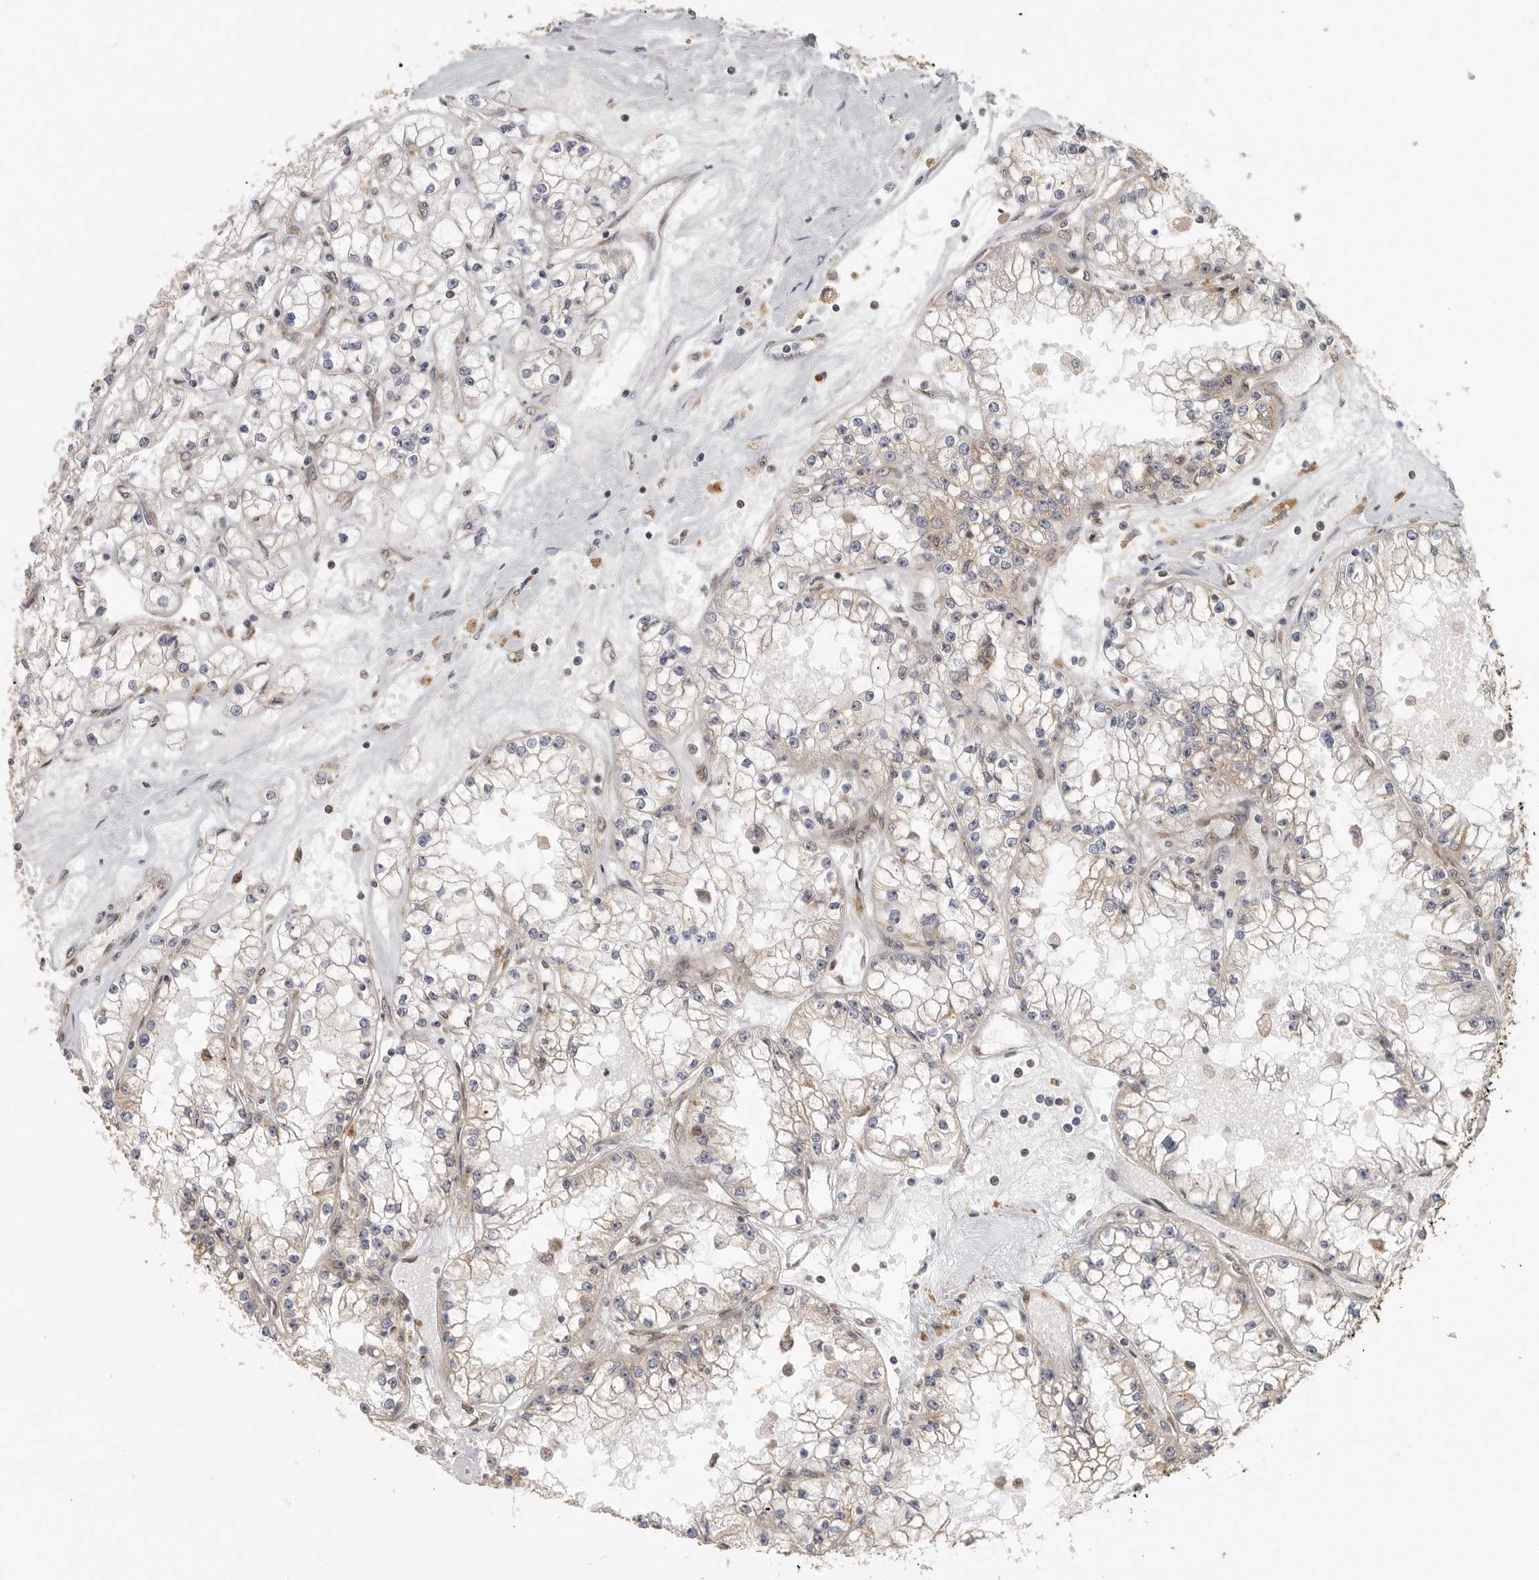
{"staining": {"intensity": "weak", "quantity": "<25%", "location": "cytoplasmic/membranous"}, "tissue": "renal cancer", "cell_type": "Tumor cells", "image_type": "cancer", "snomed": [{"axis": "morphology", "description": "Adenocarcinoma, NOS"}, {"axis": "topography", "description": "Kidney"}], "caption": "Renal cancer was stained to show a protein in brown. There is no significant staining in tumor cells.", "gene": "CCT8", "patient": {"sex": "male", "age": 56}}